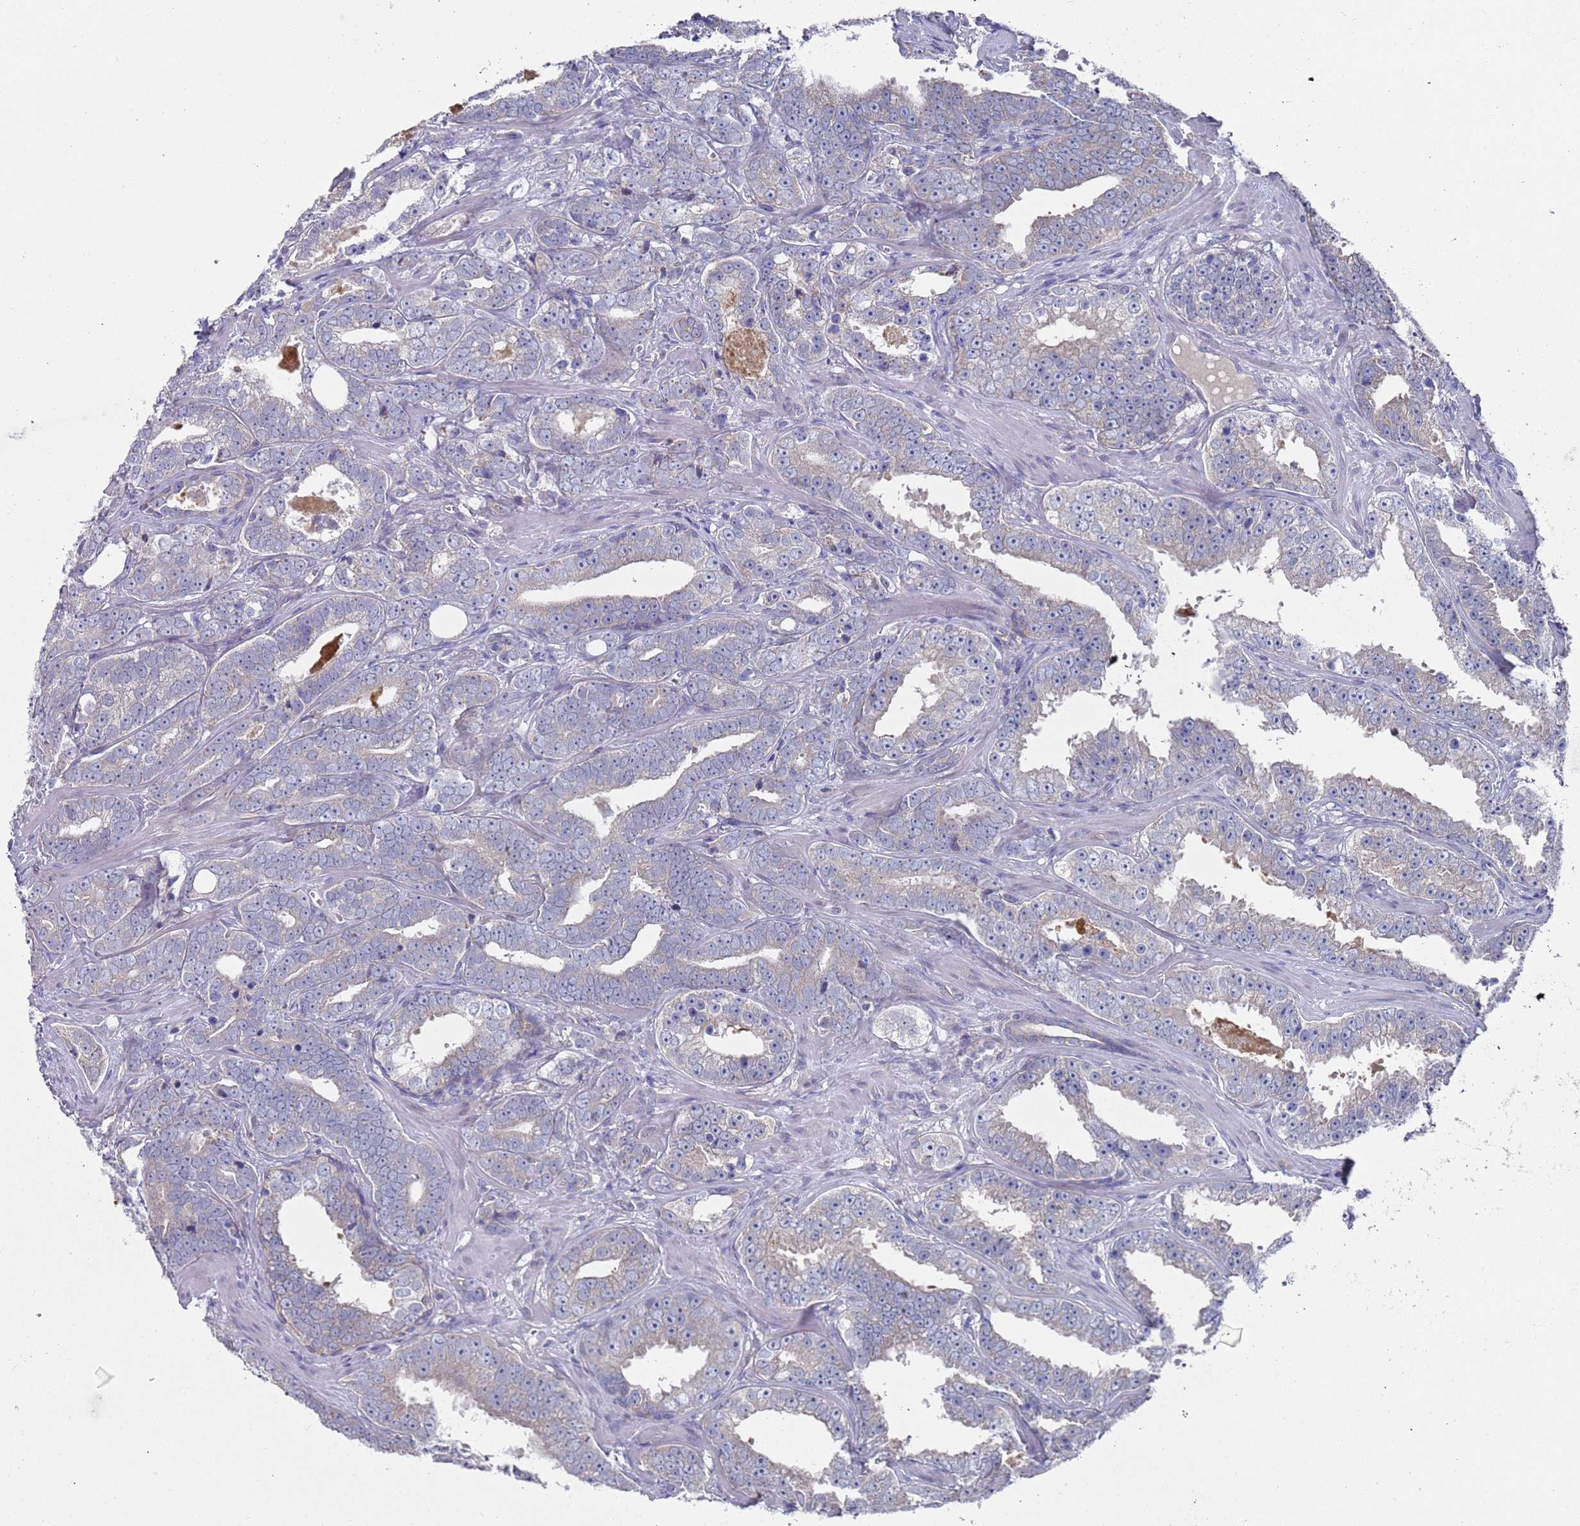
{"staining": {"intensity": "negative", "quantity": "none", "location": "none"}, "tissue": "prostate cancer", "cell_type": "Tumor cells", "image_type": "cancer", "snomed": [{"axis": "morphology", "description": "Adenocarcinoma, High grade"}, {"axis": "topography", "description": "Prostate"}], "caption": "An immunohistochemistry image of prostate cancer (high-grade adenocarcinoma) is shown. There is no staining in tumor cells of prostate cancer (high-grade adenocarcinoma). (Brightfield microscopy of DAB (3,3'-diaminobenzidine) immunohistochemistry at high magnification).", "gene": "NPEPPS", "patient": {"sex": "male", "age": 62}}